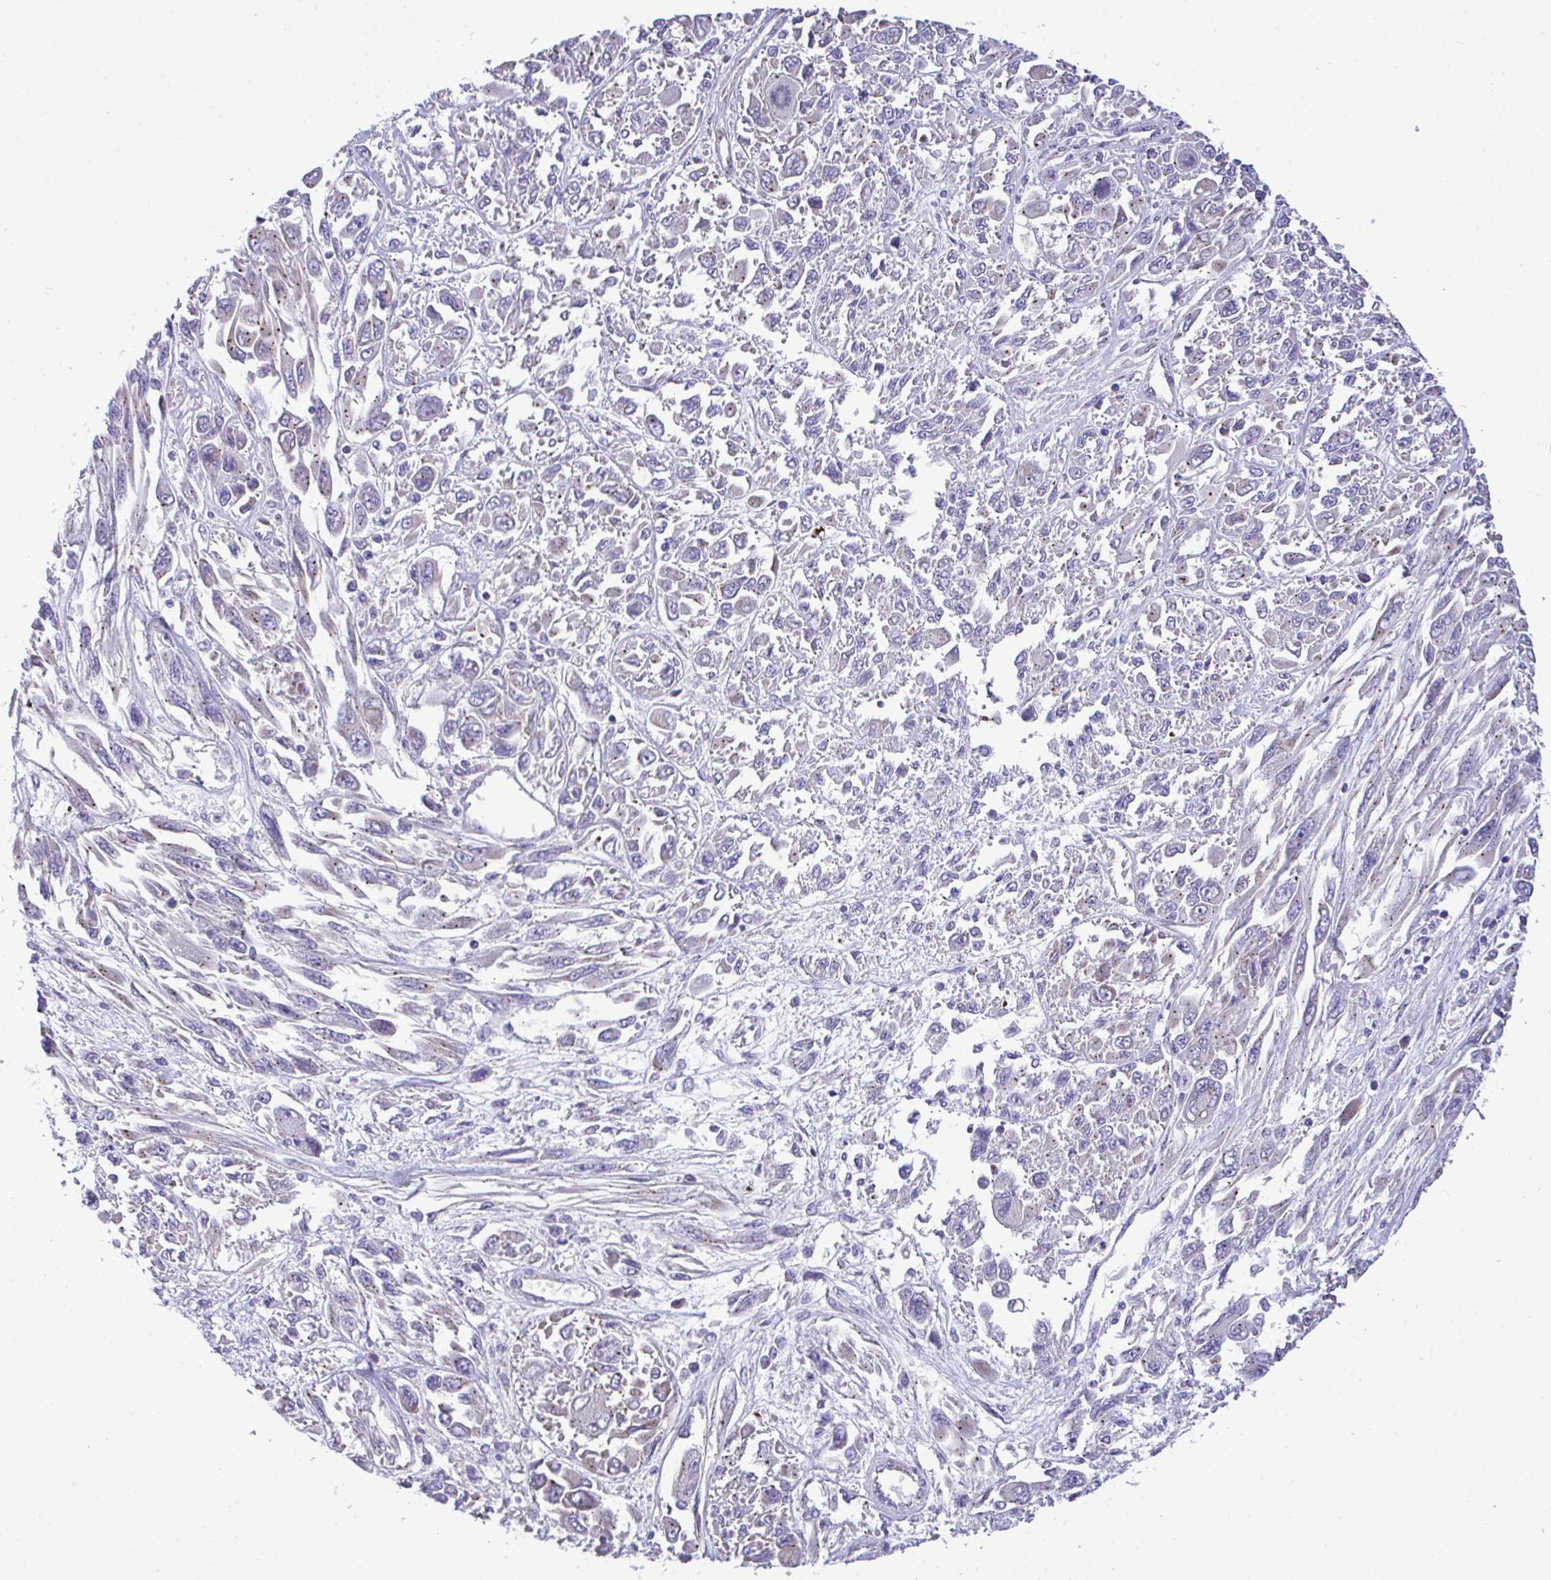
{"staining": {"intensity": "negative", "quantity": "none", "location": "none"}, "tissue": "melanoma", "cell_type": "Tumor cells", "image_type": "cancer", "snomed": [{"axis": "morphology", "description": "Malignant melanoma, NOS"}, {"axis": "topography", "description": "Skin"}], "caption": "A micrograph of human malignant melanoma is negative for staining in tumor cells.", "gene": "MRPS16", "patient": {"sex": "female", "age": 91}}